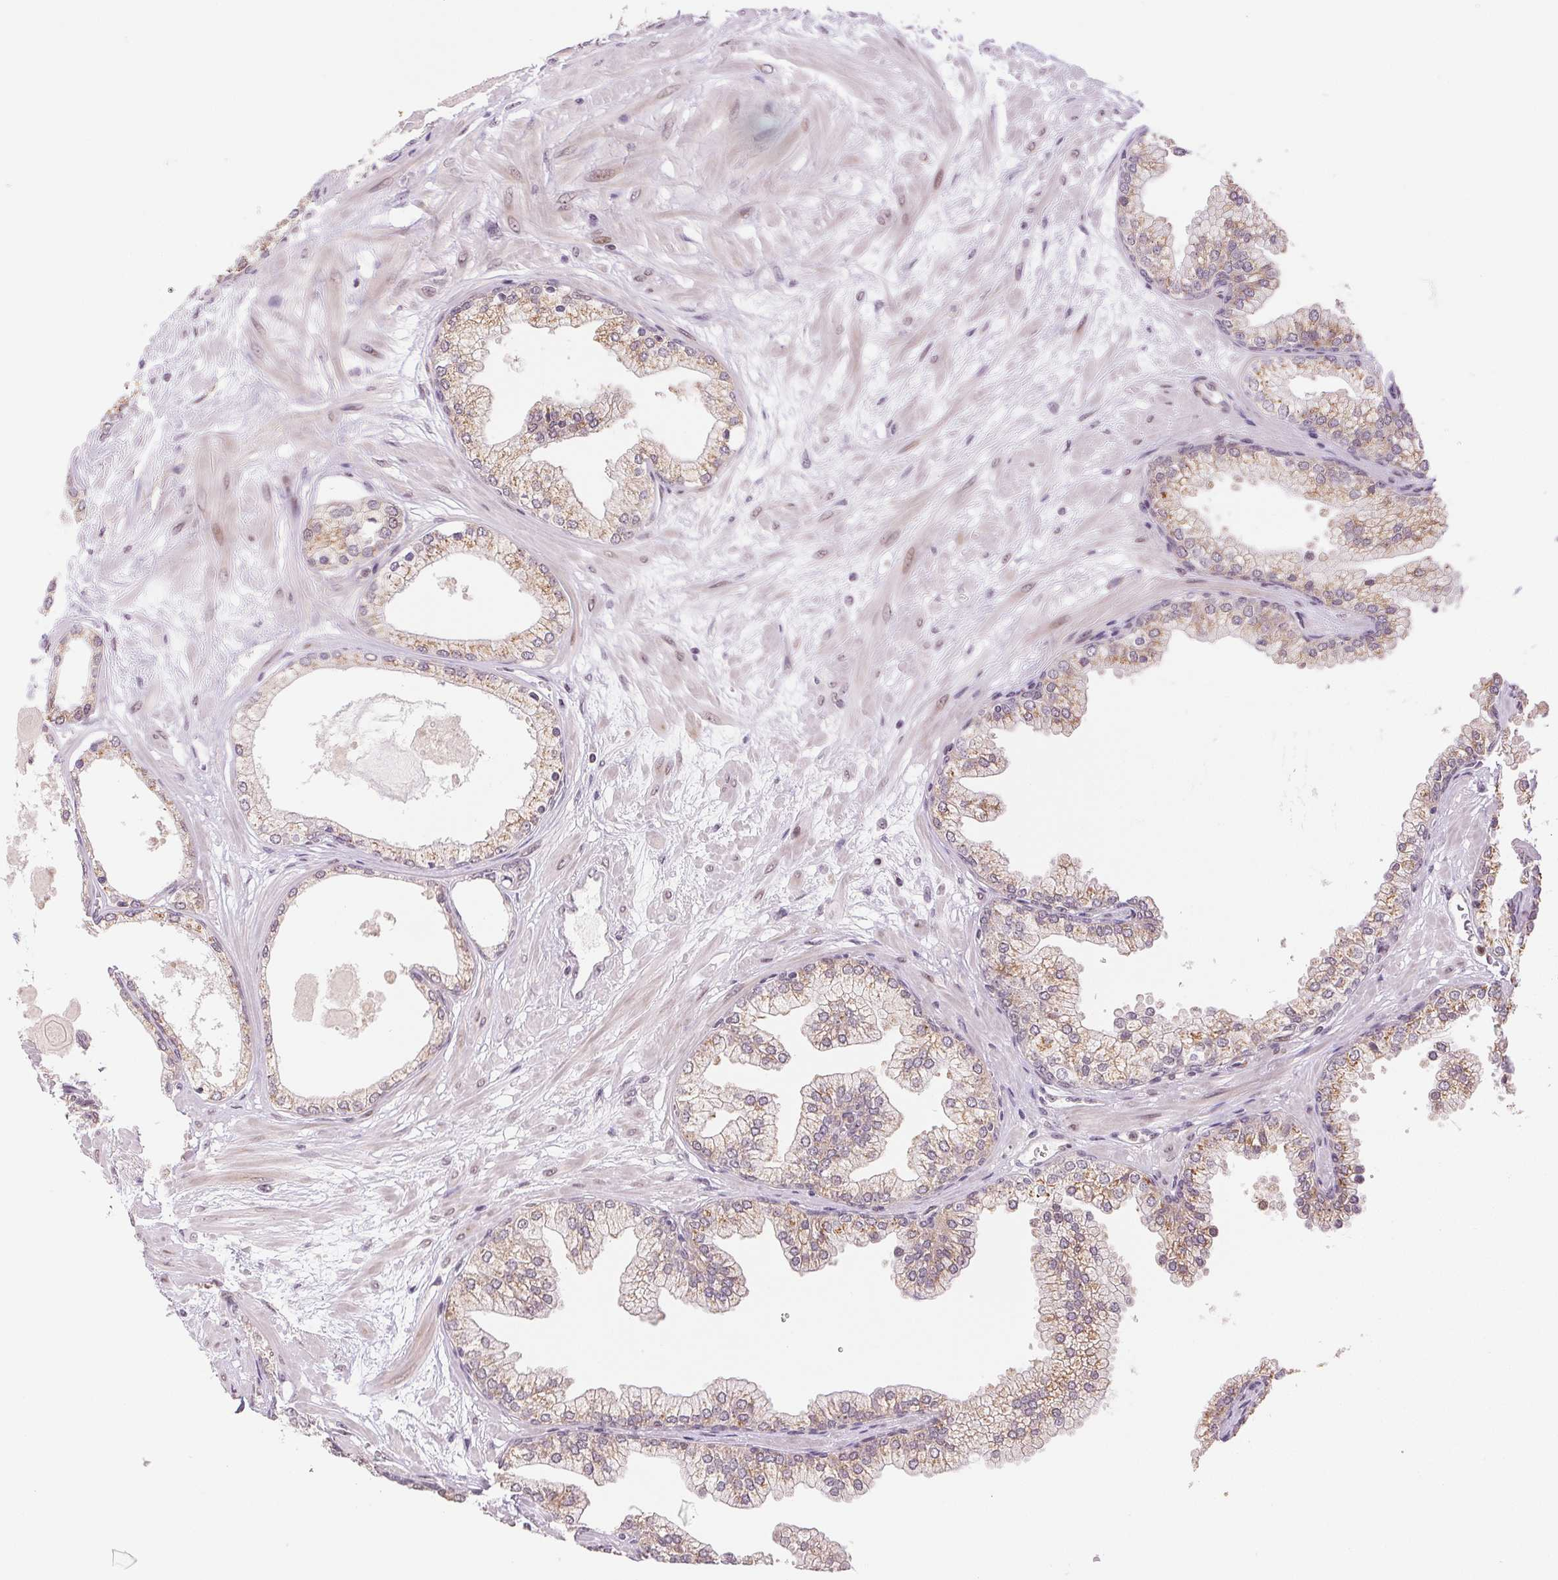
{"staining": {"intensity": "moderate", "quantity": "25%-75%", "location": "cytoplasmic/membranous,nuclear"}, "tissue": "prostate", "cell_type": "Glandular cells", "image_type": "normal", "snomed": [{"axis": "morphology", "description": "Normal tissue, NOS"}, {"axis": "topography", "description": "Prostate"}, {"axis": "topography", "description": "Peripheral nerve tissue"}], "caption": "Immunohistochemical staining of normal human prostate shows 25%-75% levels of moderate cytoplasmic/membranous,nuclear protein positivity in approximately 25%-75% of glandular cells. (Brightfield microscopy of DAB IHC at high magnification).", "gene": "GRHL3", "patient": {"sex": "male", "age": 61}}